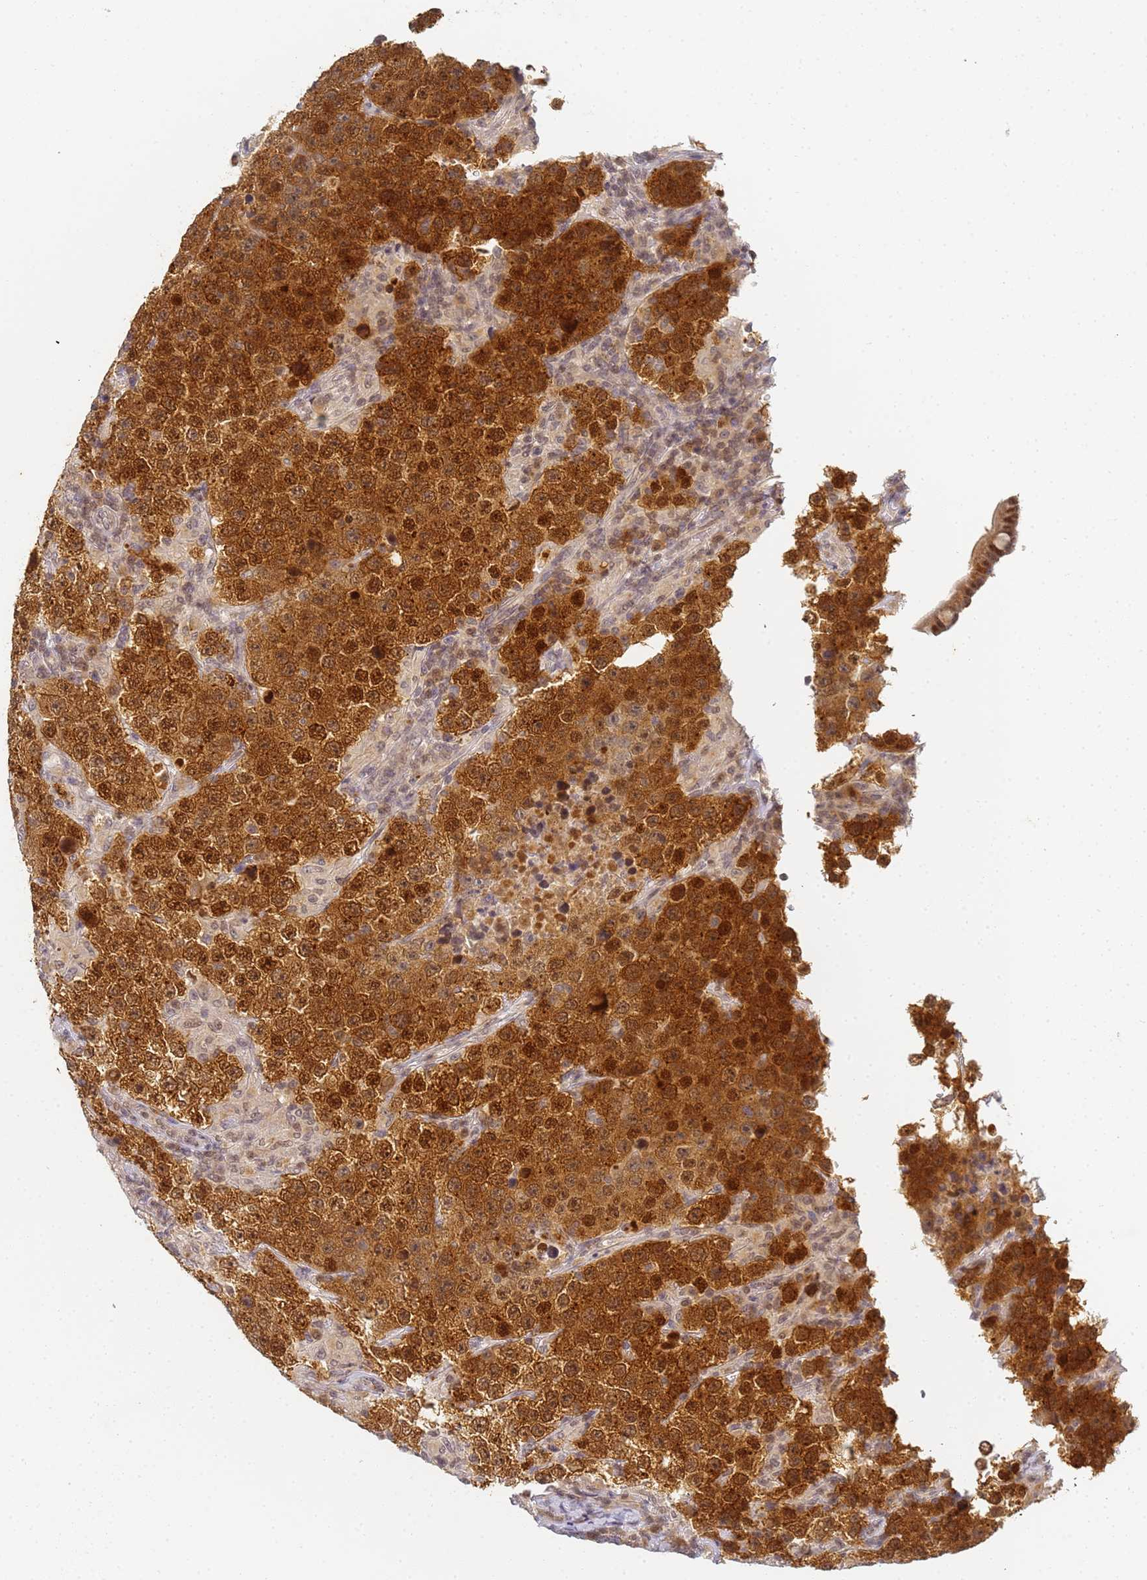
{"staining": {"intensity": "strong", "quantity": ">75%", "location": "cytoplasmic/membranous,nuclear"}, "tissue": "testis cancer", "cell_type": "Tumor cells", "image_type": "cancer", "snomed": [{"axis": "morphology", "description": "Normal tissue, NOS"}, {"axis": "morphology", "description": "Urothelial carcinoma, High grade"}, {"axis": "morphology", "description": "Seminoma, NOS"}, {"axis": "morphology", "description": "Carcinoma, Embryonal, NOS"}, {"axis": "topography", "description": "Urinary bladder"}, {"axis": "topography", "description": "Testis"}], "caption": "The photomicrograph exhibits immunohistochemical staining of testis cancer. There is strong cytoplasmic/membranous and nuclear expression is identified in about >75% of tumor cells.", "gene": "HMCES", "patient": {"sex": "male", "age": 41}}